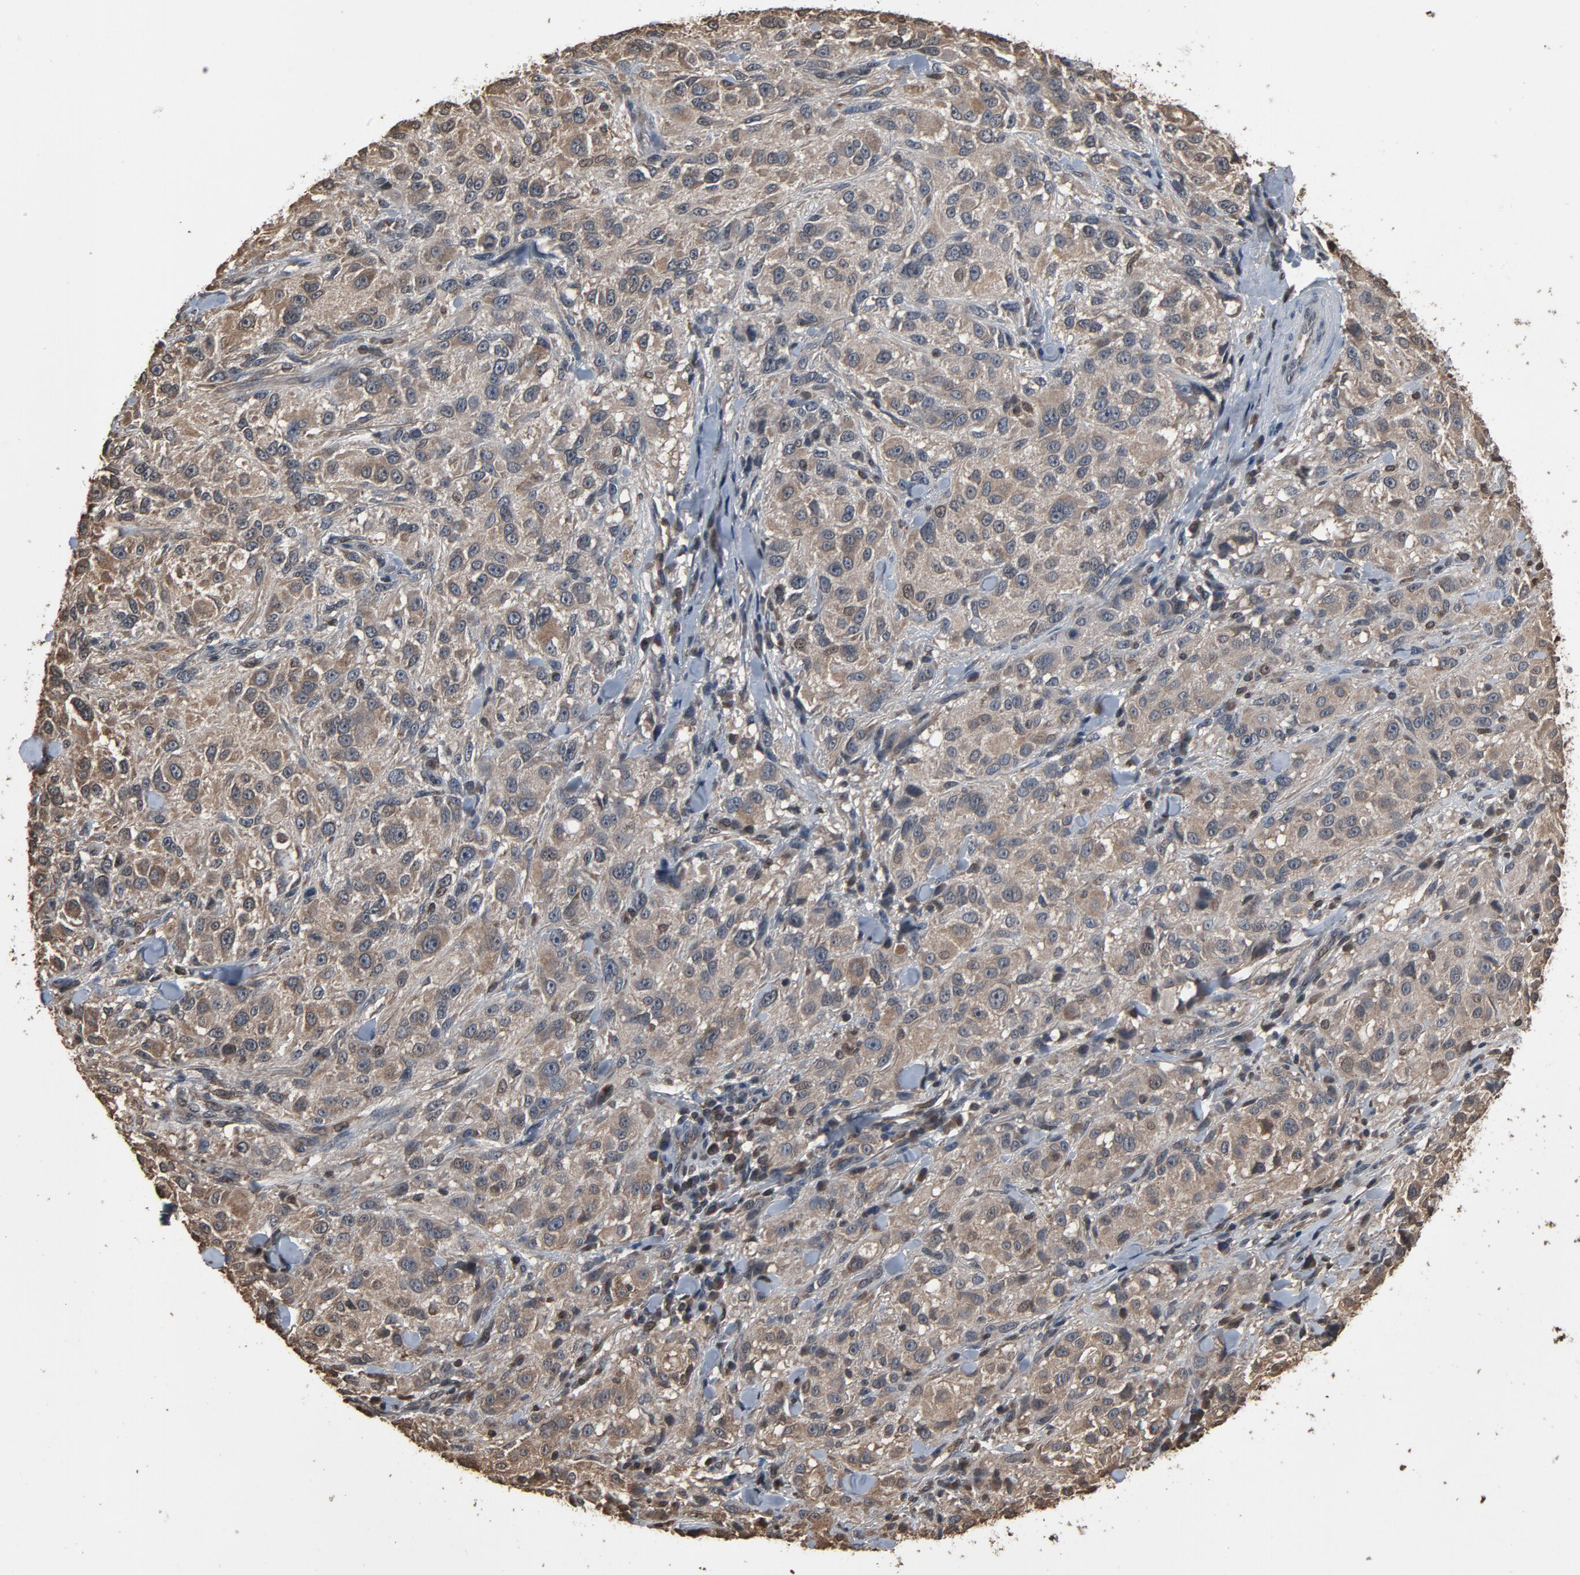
{"staining": {"intensity": "weak", "quantity": ">75%", "location": "cytoplasmic/membranous"}, "tissue": "melanoma", "cell_type": "Tumor cells", "image_type": "cancer", "snomed": [{"axis": "morphology", "description": "Necrosis, NOS"}, {"axis": "morphology", "description": "Malignant melanoma, NOS"}, {"axis": "topography", "description": "Skin"}], "caption": "IHC of human malignant melanoma shows low levels of weak cytoplasmic/membranous positivity in about >75% of tumor cells.", "gene": "UBE2D1", "patient": {"sex": "female", "age": 87}}